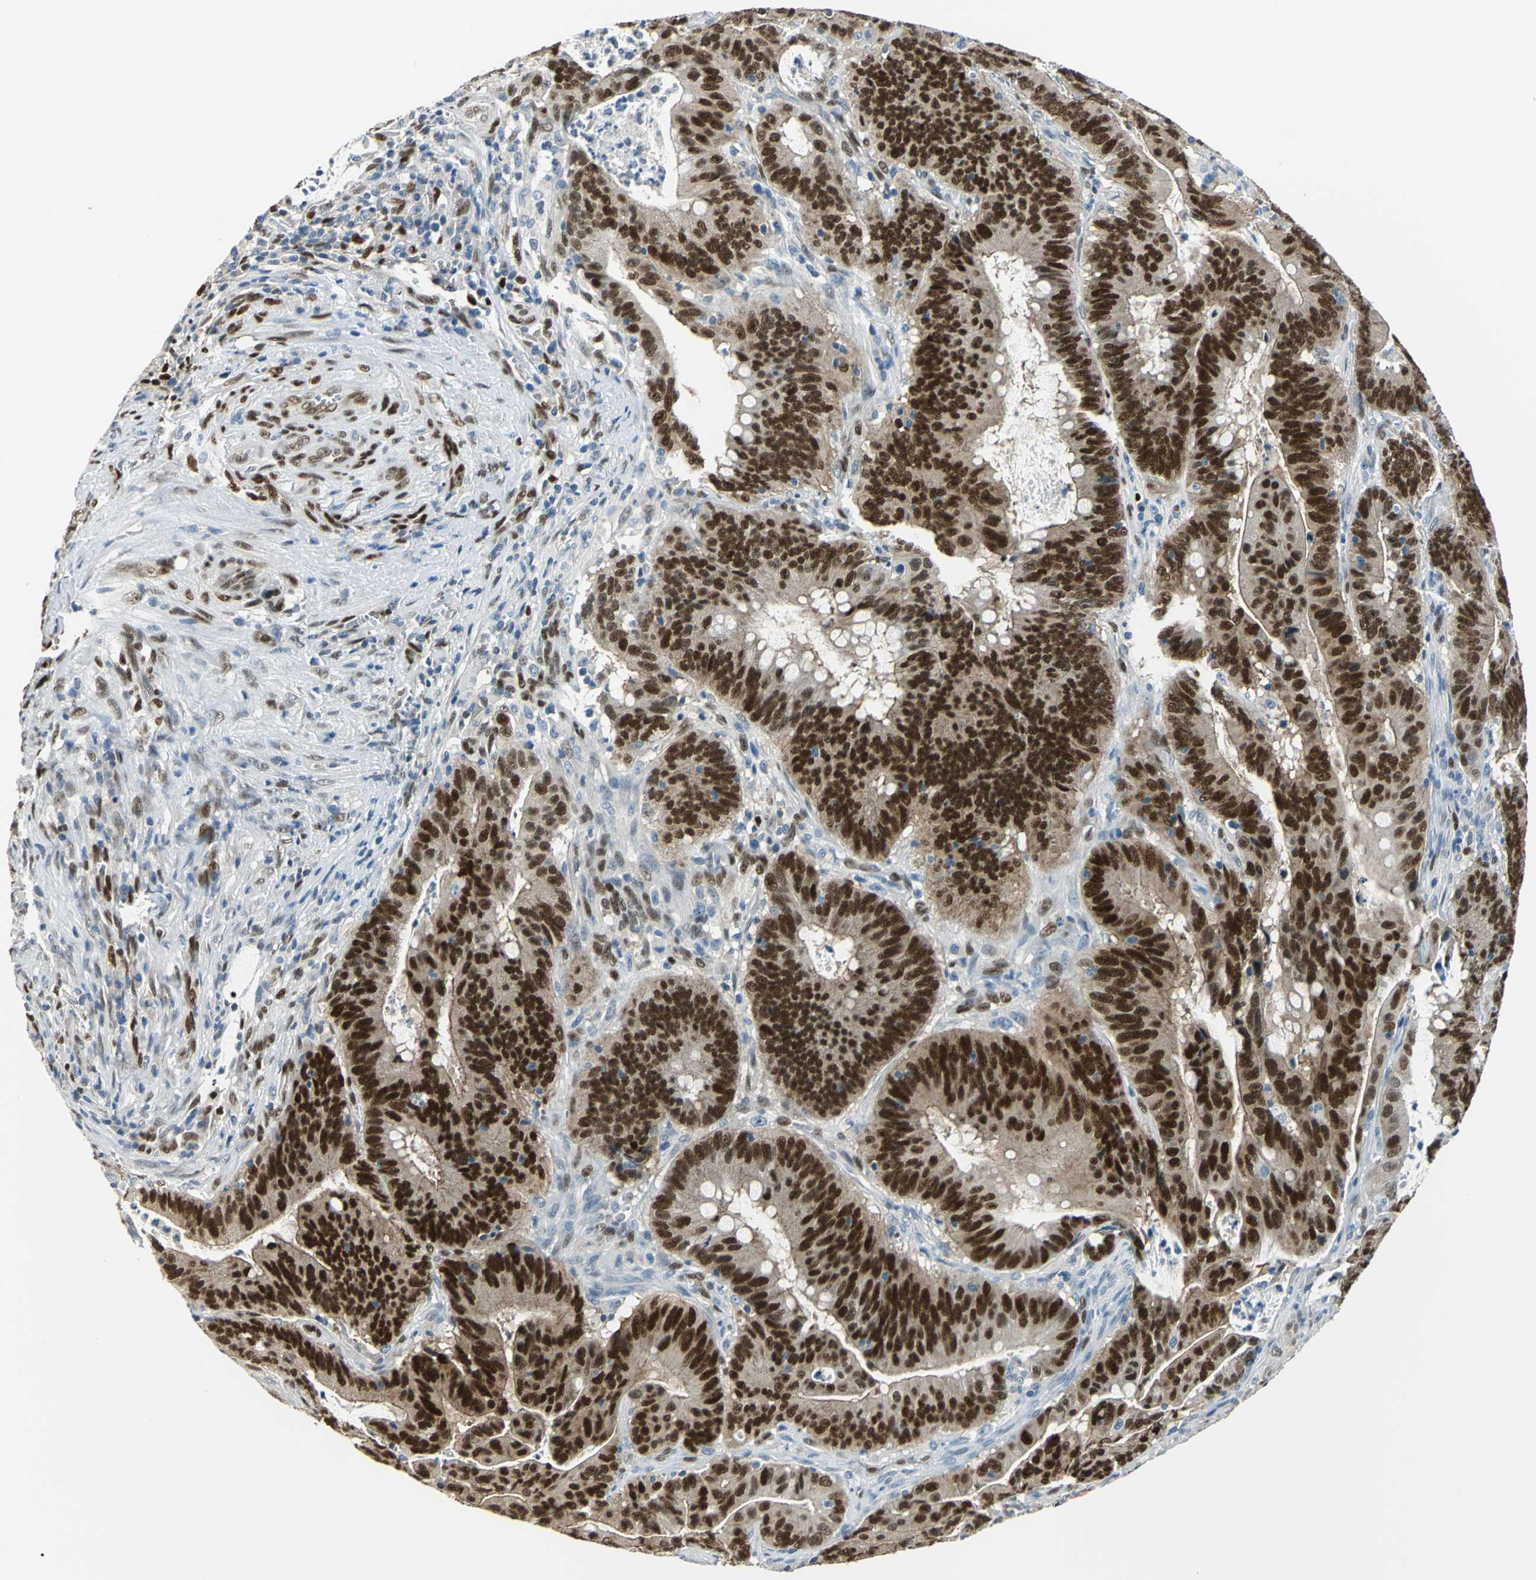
{"staining": {"intensity": "strong", "quantity": ">75%", "location": "cytoplasmic/membranous,nuclear"}, "tissue": "colorectal cancer", "cell_type": "Tumor cells", "image_type": "cancer", "snomed": [{"axis": "morphology", "description": "Adenocarcinoma, NOS"}, {"axis": "topography", "description": "Colon"}], "caption": "About >75% of tumor cells in human colorectal cancer (adenocarcinoma) display strong cytoplasmic/membranous and nuclear protein positivity as visualized by brown immunohistochemical staining.", "gene": "NFIA", "patient": {"sex": "male", "age": 45}}